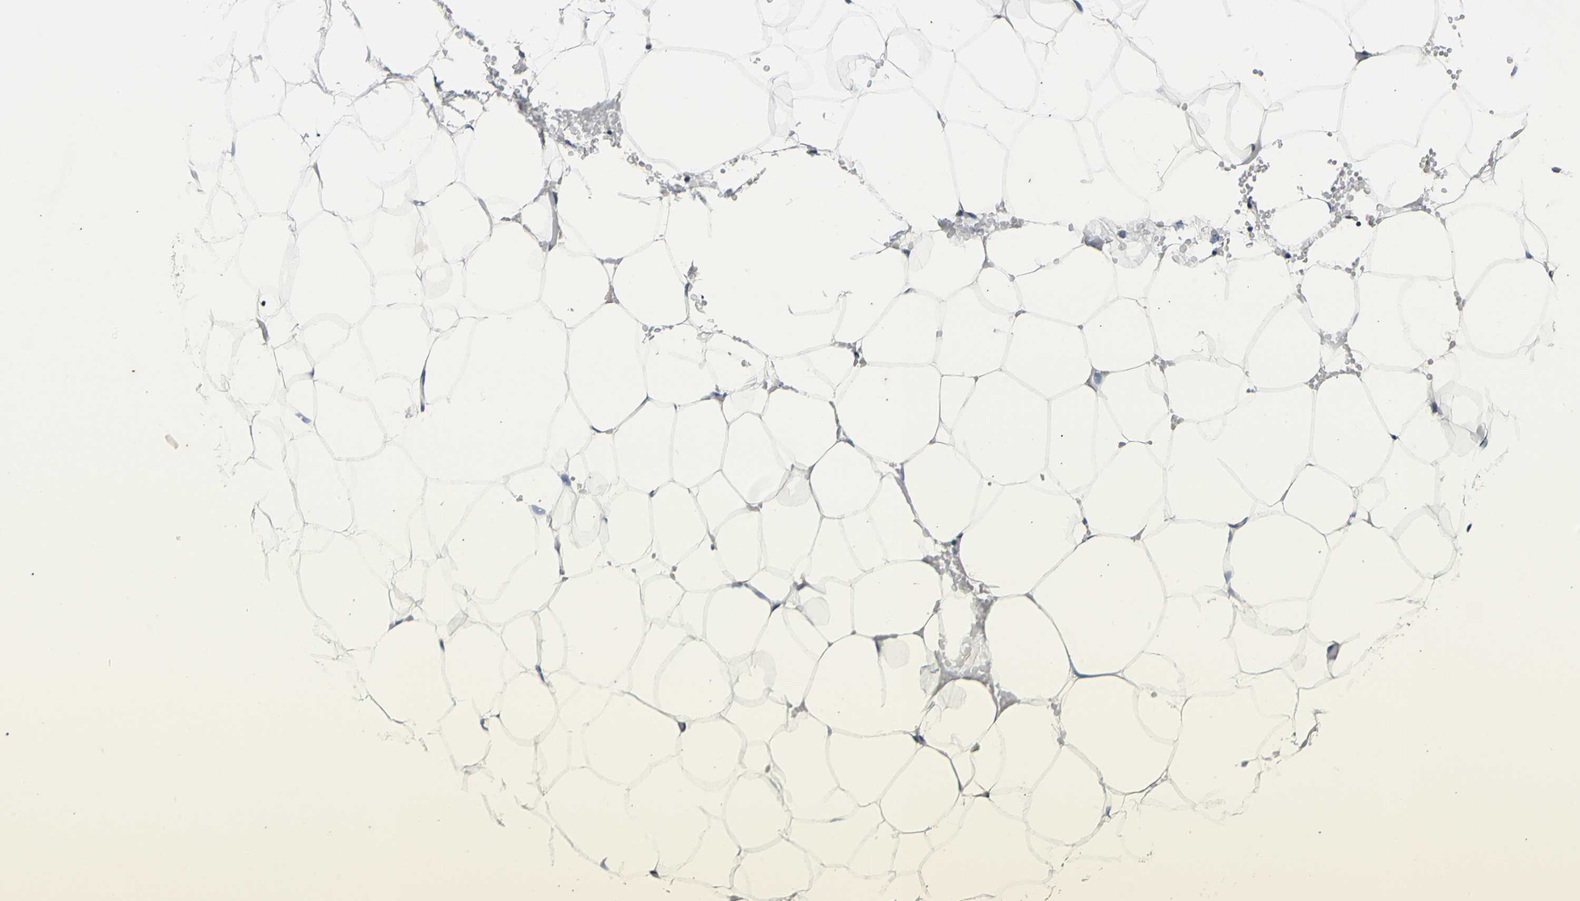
{"staining": {"intensity": "weak", "quantity": "25%-75%", "location": "cytoplasmic/membranous"}, "tissue": "adipose tissue", "cell_type": "Adipocytes", "image_type": "normal", "snomed": [{"axis": "morphology", "description": "Normal tissue, NOS"}, {"axis": "topography", "description": "Breast"}, {"axis": "topography", "description": "Adipose tissue"}], "caption": "This photomicrograph displays unremarkable adipose tissue stained with immunohistochemistry to label a protein in brown. The cytoplasmic/membranous of adipocytes show weak positivity for the protein. Nuclei are counter-stained blue.", "gene": "SOX30", "patient": {"sex": "female", "age": 25}}